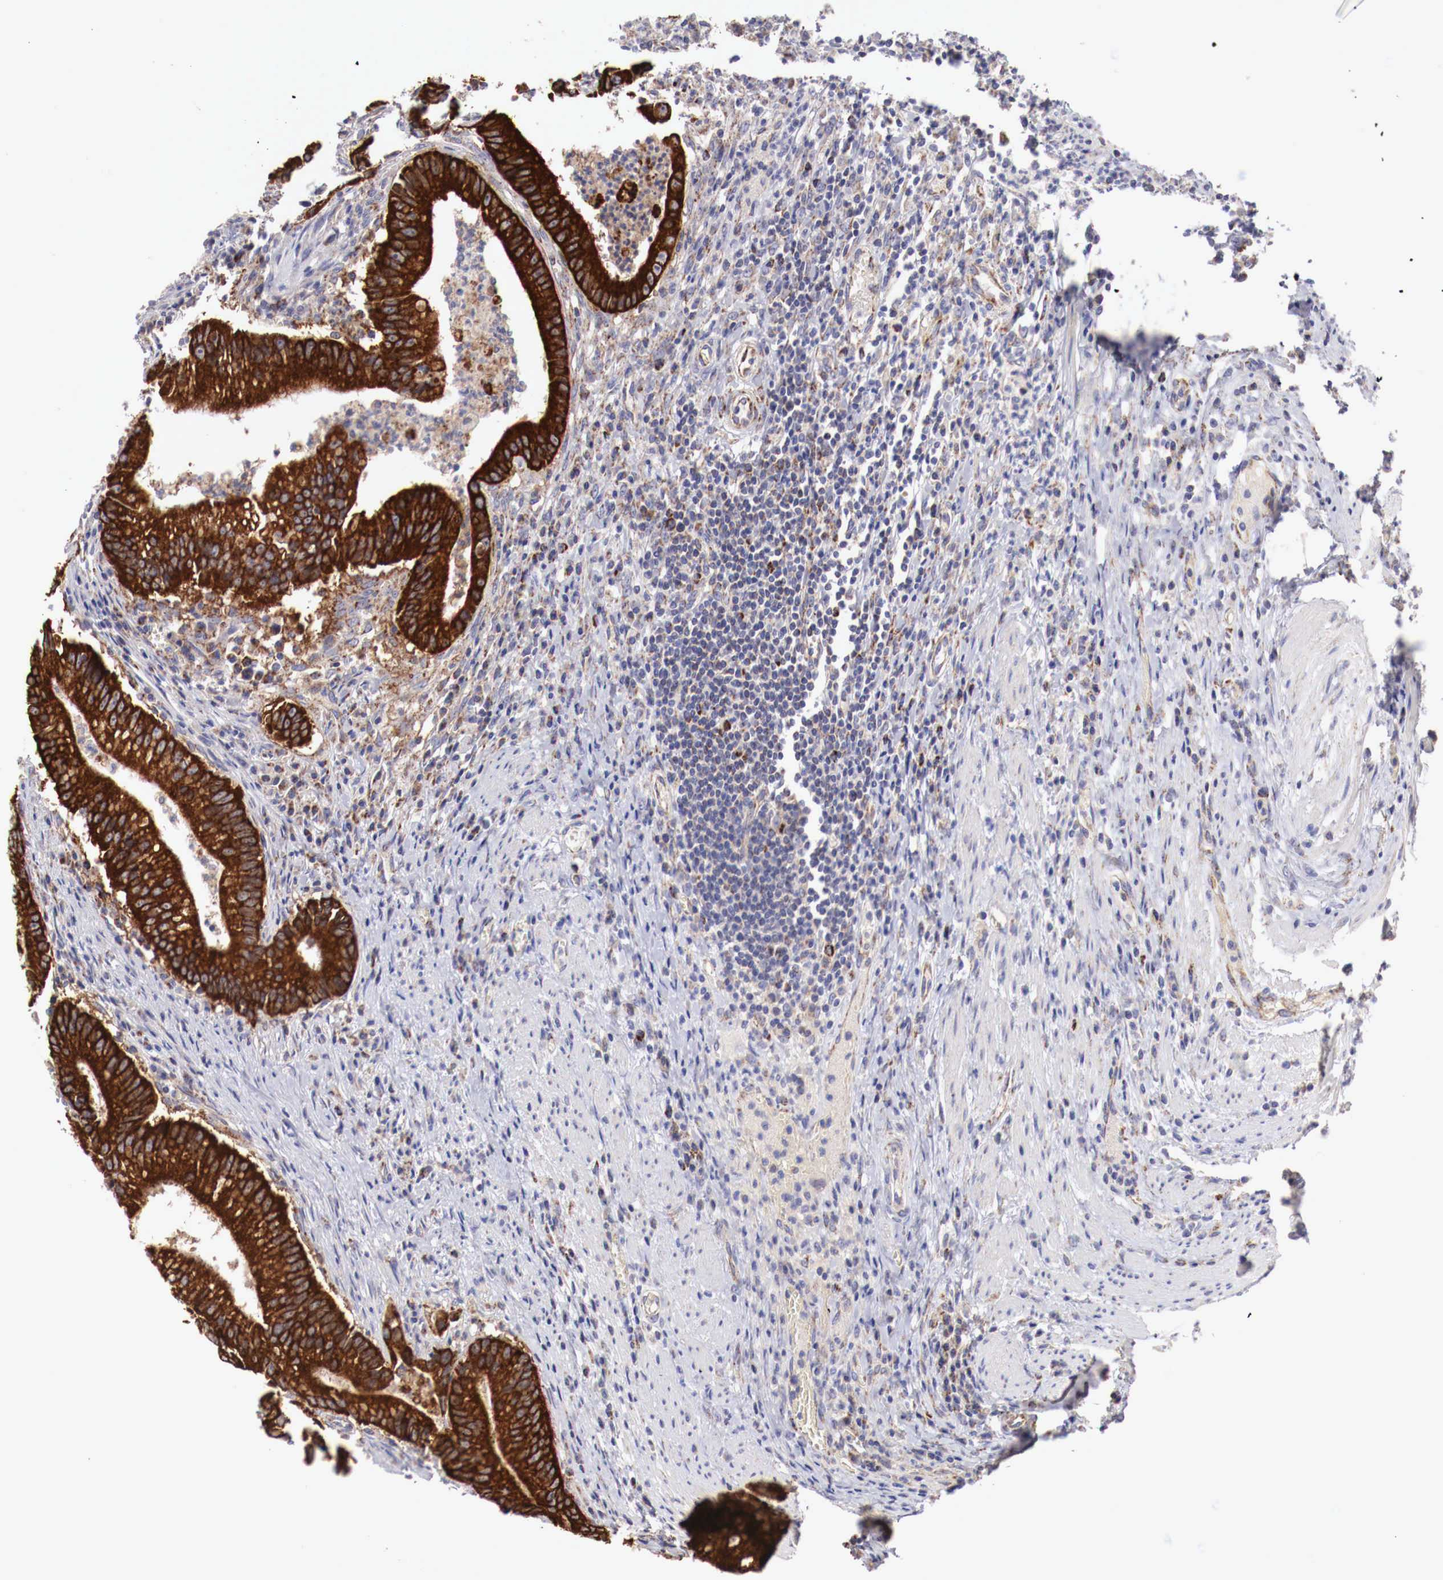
{"staining": {"intensity": "strong", "quantity": ">75%", "location": "cytoplasmic/membranous"}, "tissue": "colorectal cancer", "cell_type": "Tumor cells", "image_type": "cancer", "snomed": [{"axis": "morphology", "description": "Adenocarcinoma, NOS"}, {"axis": "topography", "description": "Rectum"}], "caption": "This is a histology image of IHC staining of colorectal adenocarcinoma, which shows strong positivity in the cytoplasmic/membranous of tumor cells.", "gene": "XPNPEP3", "patient": {"sex": "female", "age": 81}}